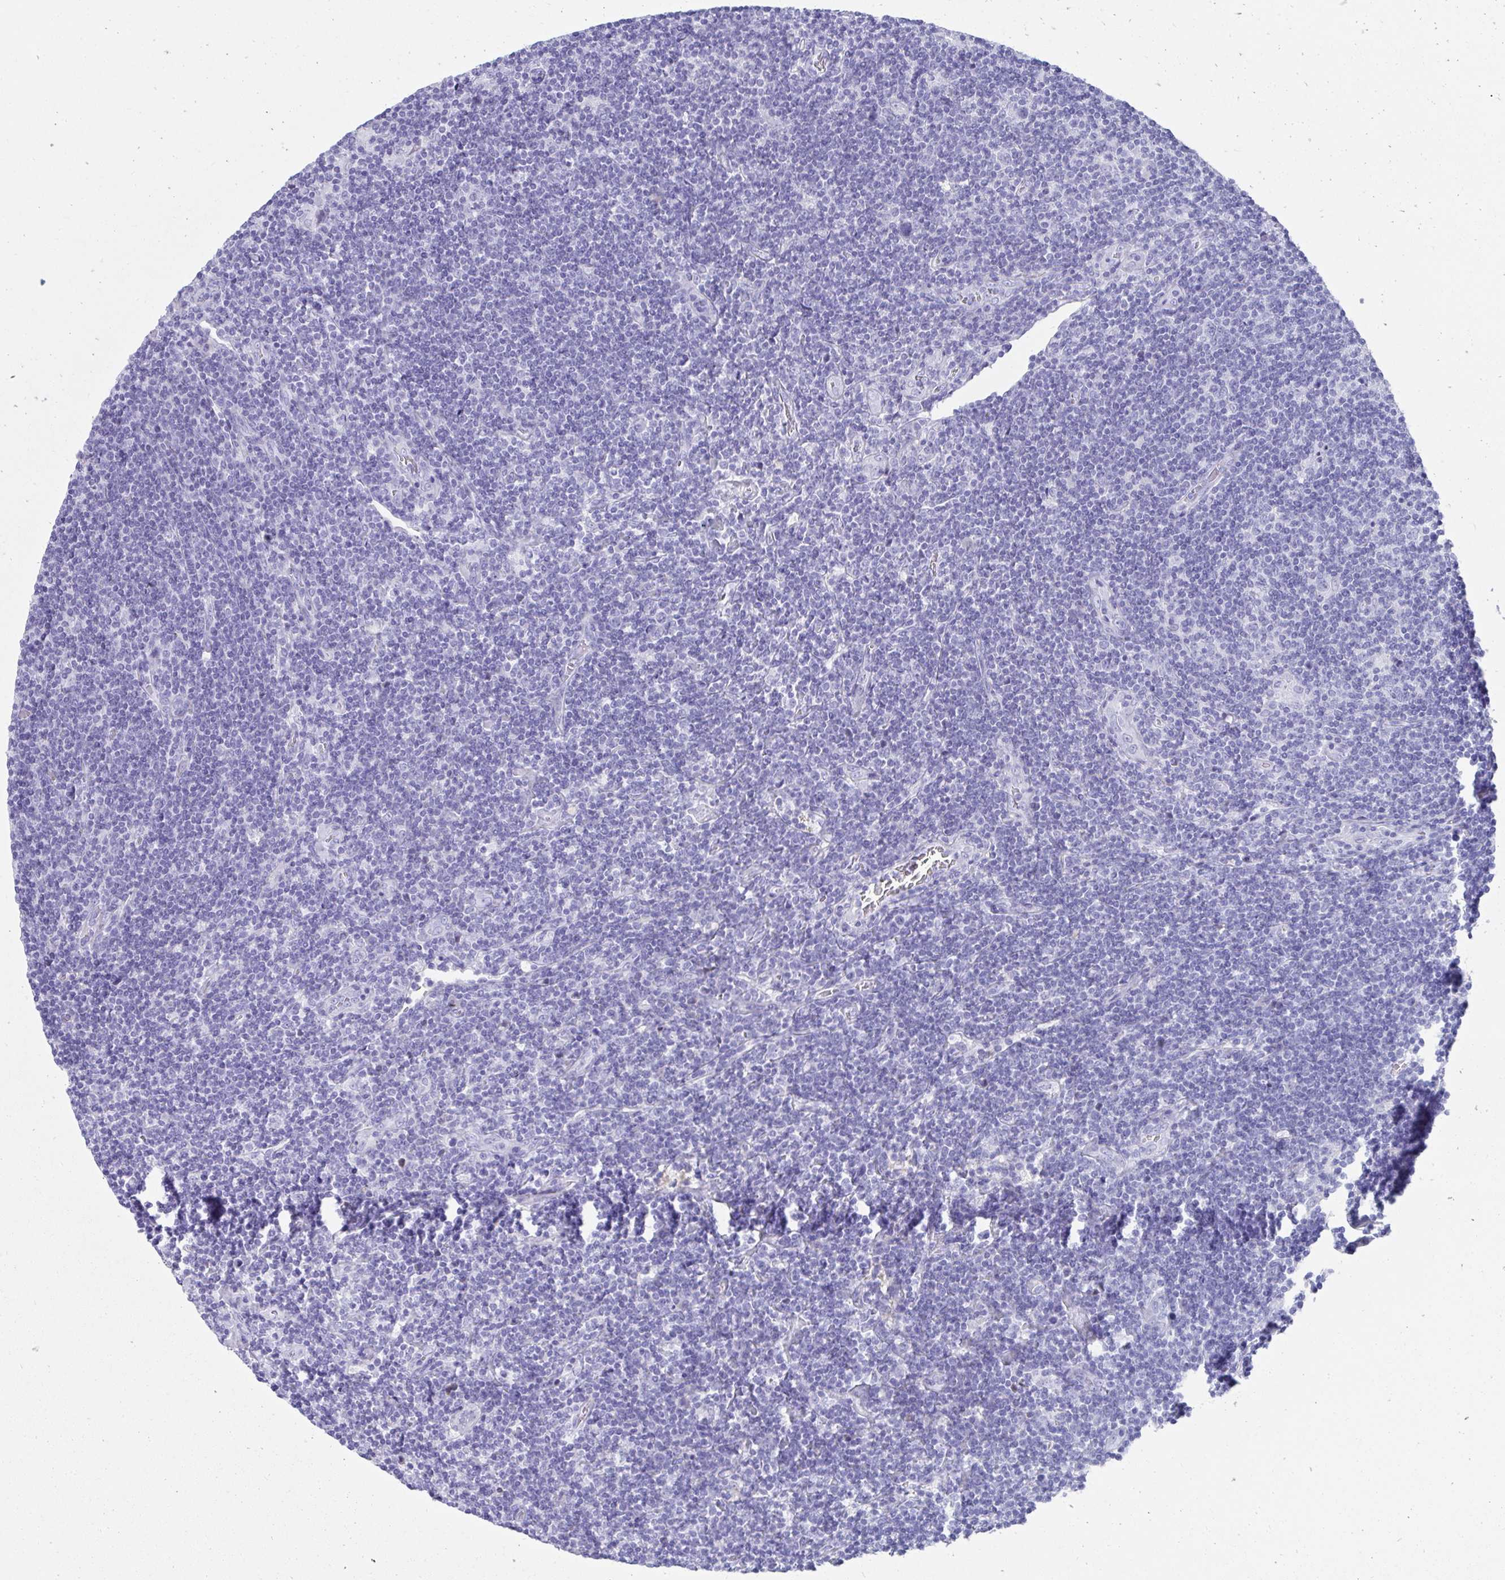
{"staining": {"intensity": "negative", "quantity": "none", "location": "none"}, "tissue": "lymphoma", "cell_type": "Tumor cells", "image_type": "cancer", "snomed": [{"axis": "morphology", "description": "Hodgkin's disease, NOS"}, {"axis": "topography", "description": "Lymph node"}], "caption": "This is an immunohistochemistry histopathology image of human Hodgkin's disease. There is no positivity in tumor cells.", "gene": "TNNT1", "patient": {"sex": "male", "age": 40}}